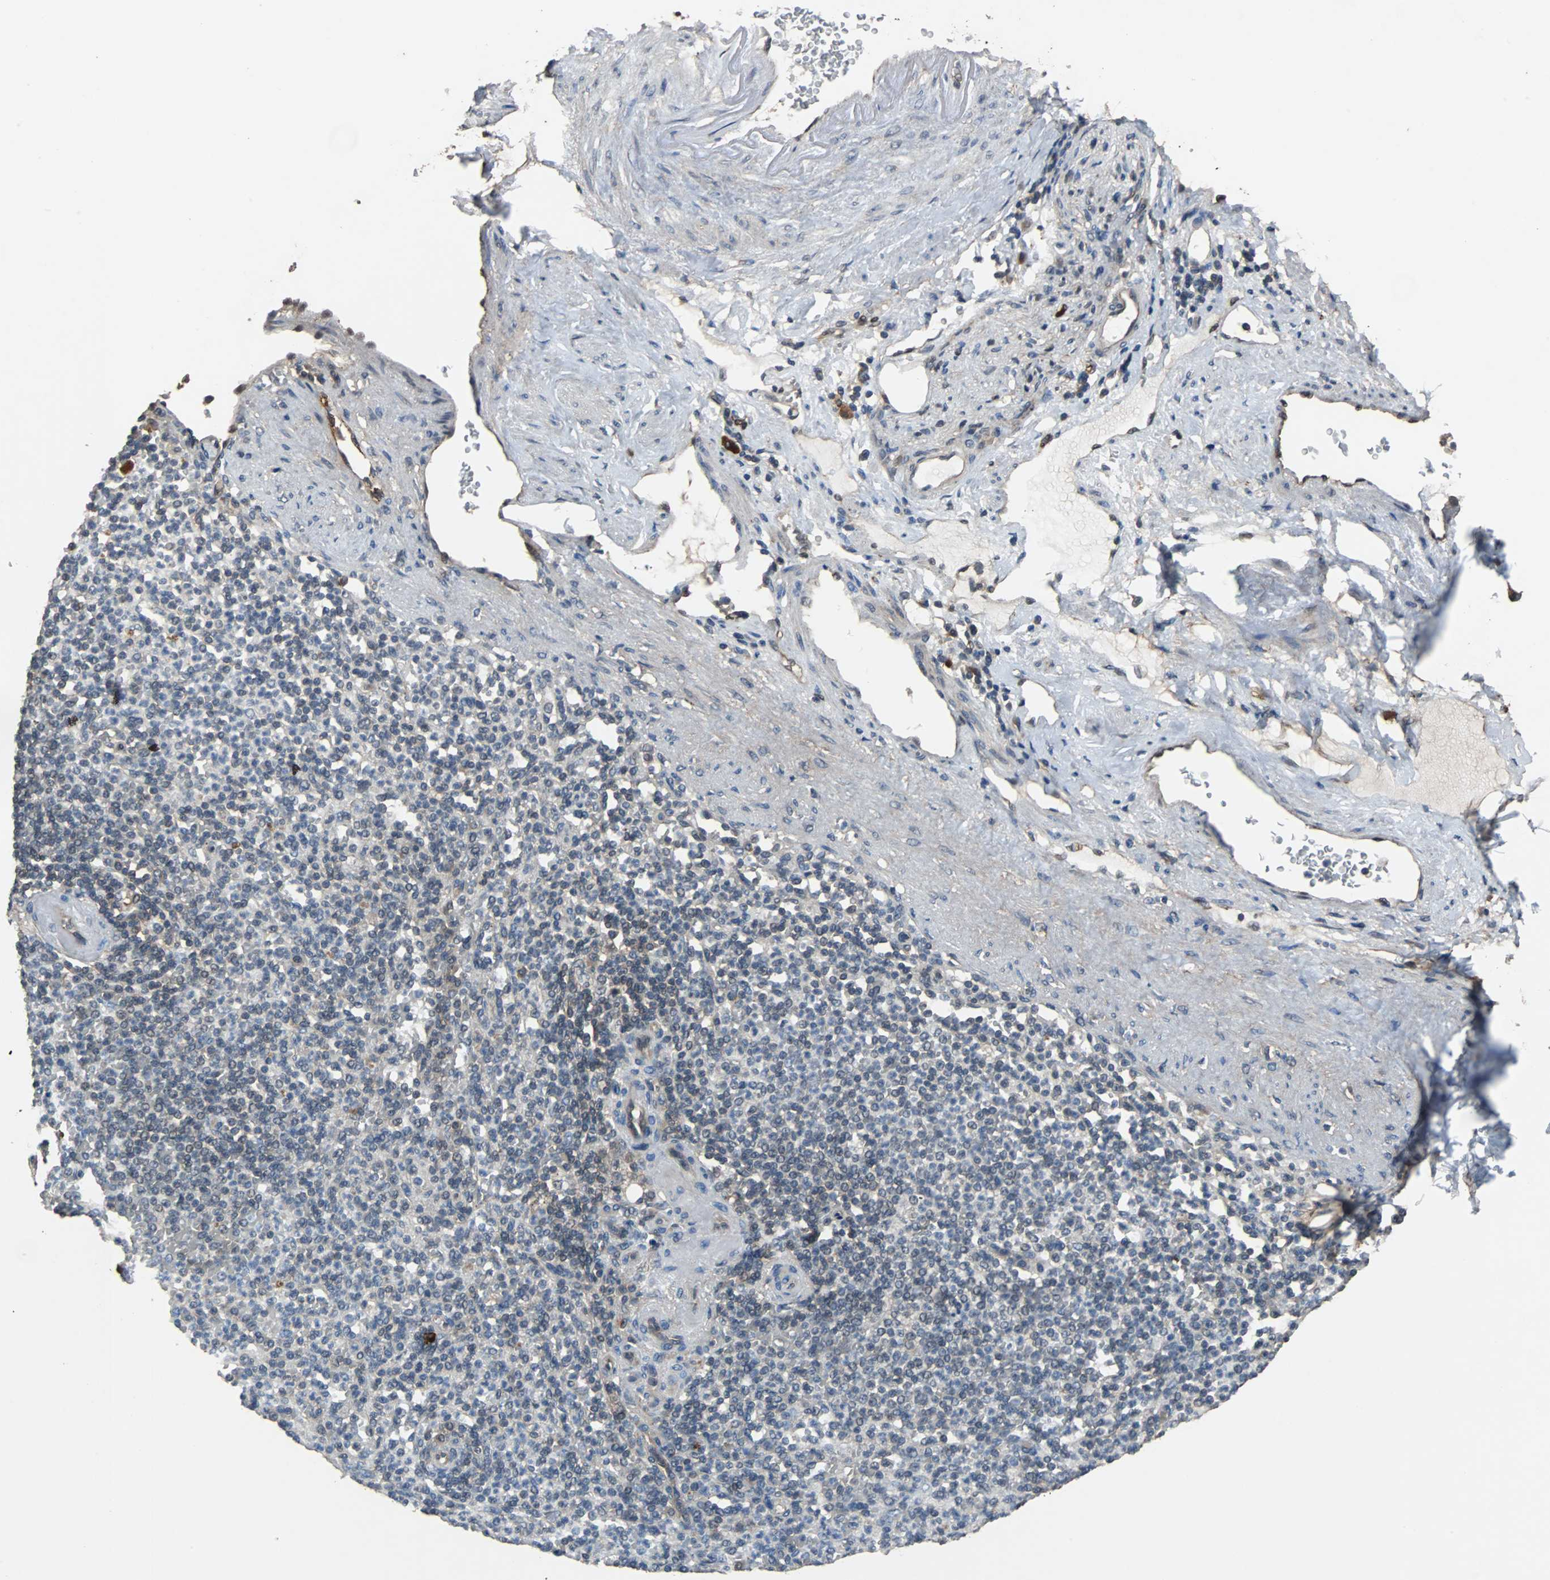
{"staining": {"intensity": "weak", "quantity": "25%-75%", "location": "cytoplasmic/membranous"}, "tissue": "spleen", "cell_type": "Cells in red pulp", "image_type": "normal", "snomed": [{"axis": "morphology", "description": "Normal tissue, NOS"}, {"axis": "topography", "description": "Spleen"}], "caption": "The immunohistochemical stain highlights weak cytoplasmic/membranous positivity in cells in red pulp of unremarkable spleen. (Stains: DAB (3,3'-diaminobenzidine) in brown, nuclei in blue, Microscopy: brightfield microscopy at high magnification).", "gene": "NDRG1", "patient": {"sex": "female", "age": 74}}